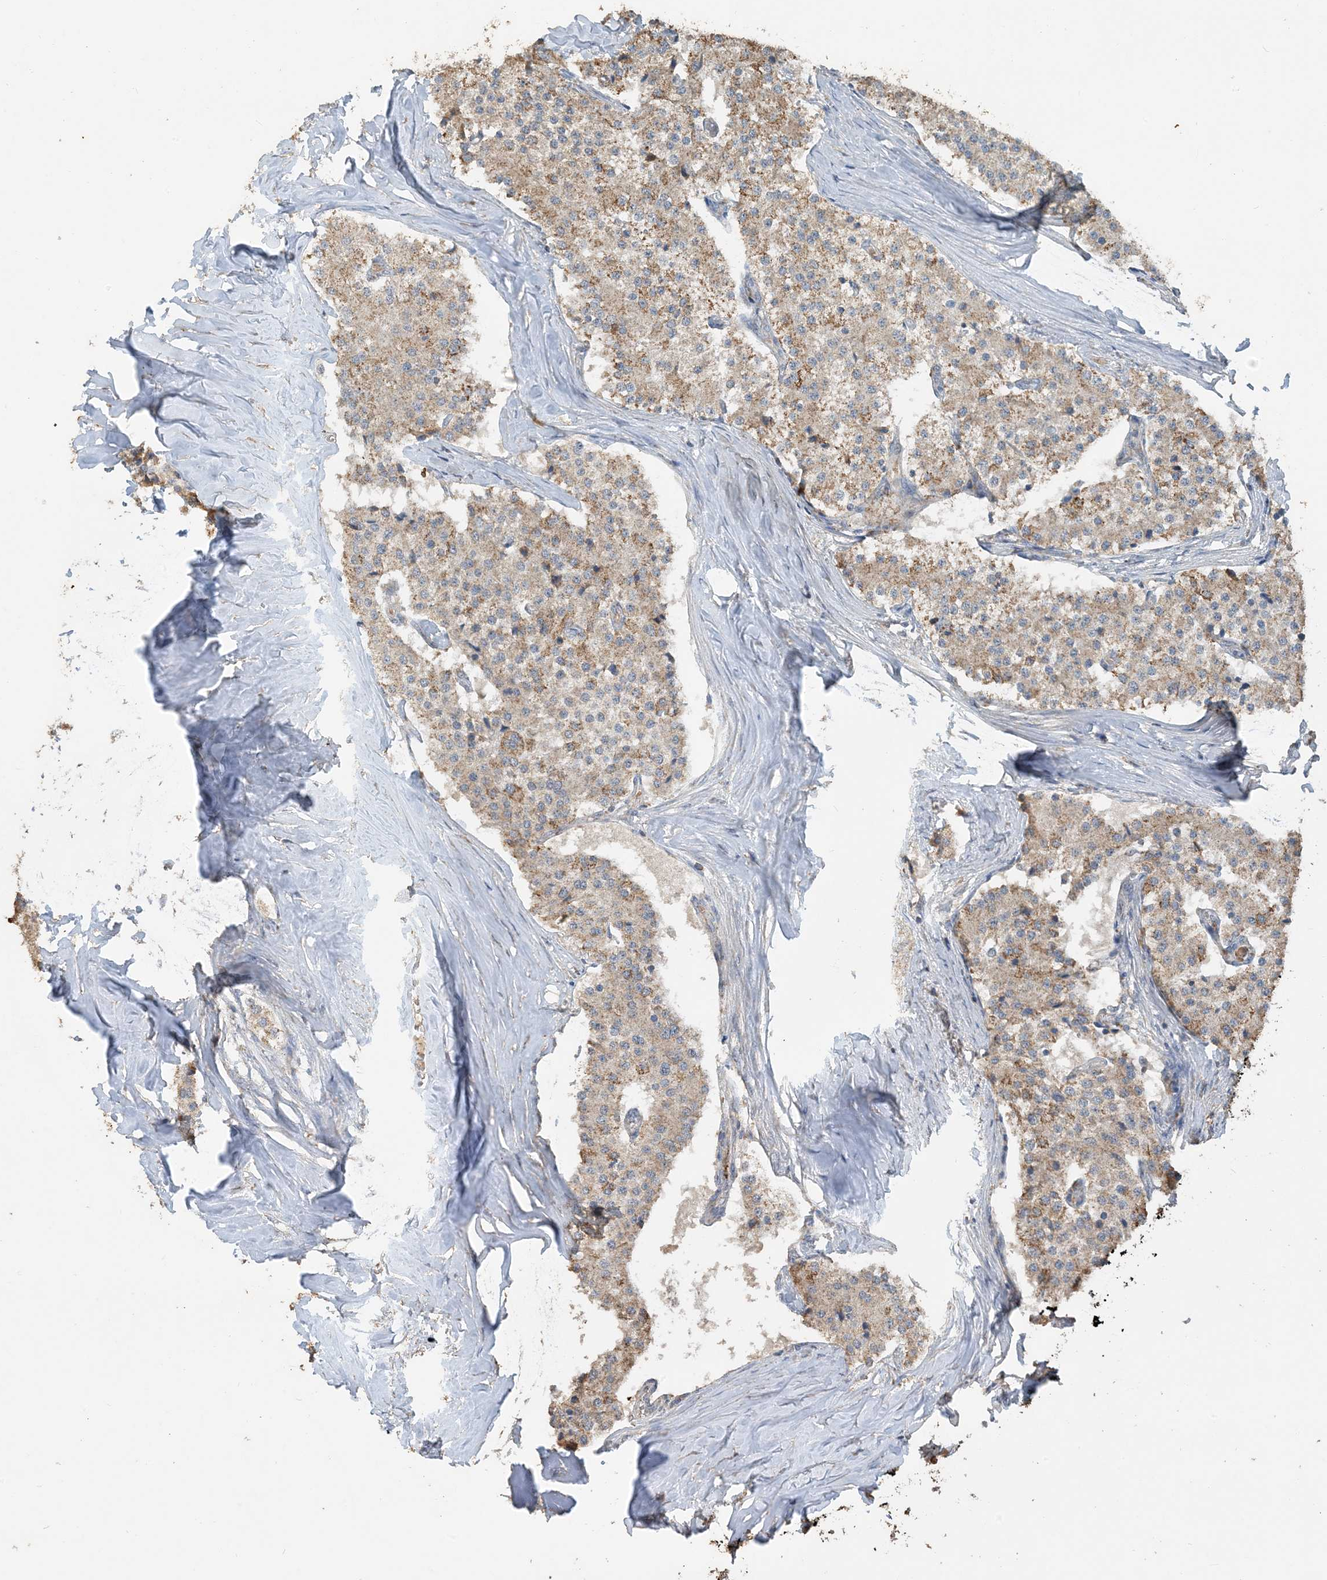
{"staining": {"intensity": "moderate", "quantity": ">75%", "location": "cytoplasmic/membranous"}, "tissue": "carcinoid", "cell_type": "Tumor cells", "image_type": "cancer", "snomed": [{"axis": "morphology", "description": "Carcinoid, malignant, NOS"}, {"axis": "topography", "description": "Colon"}], "caption": "Moderate cytoplasmic/membranous protein expression is identified in about >75% of tumor cells in malignant carcinoid. Ihc stains the protein in brown and the nuclei are stained blue.", "gene": "SFMBT2", "patient": {"sex": "female", "age": 52}}